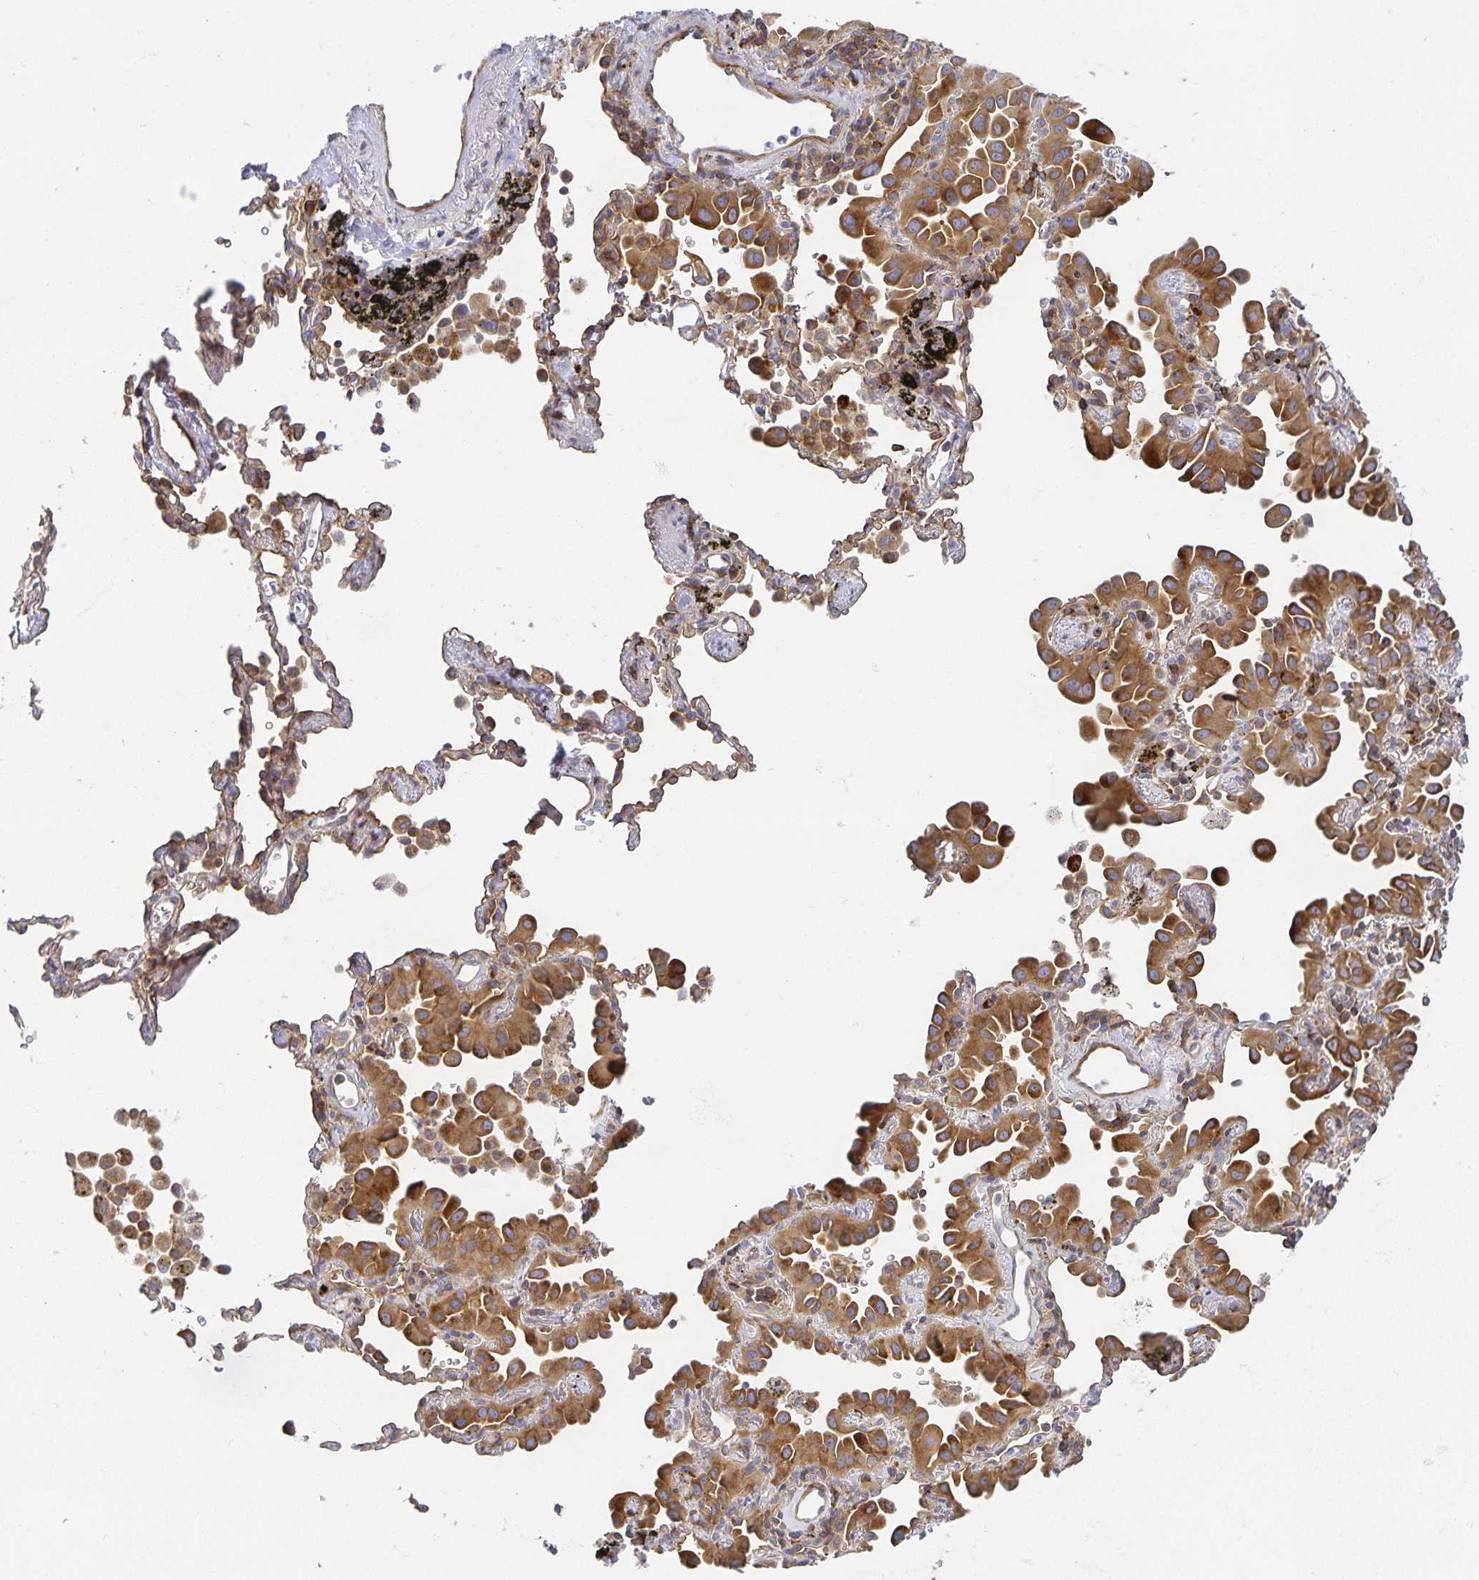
{"staining": {"intensity": "moderate", "quantity": ">75%", "location": "cytoplasmic/membranous"}, "tissue": "lung cancer", "cell_type": "Tumor cells", "image_type": "cancer", "snomed": [{"axis": "morphology", "description": "Adenocarcinoma, NOS"}, {"axis": "topography", "description": "Lung"}], "caption": "Immunohistochemistry (IHC) (DAB (3,3'-diaminobenzidine)) staining of adenocarcinoma (lung) displays moderate cytoplasmic/membranous protein expression in about >75% of tumor cells.", "gene": "NOMO1", "patient": {"sex": "male", "age": 68}}